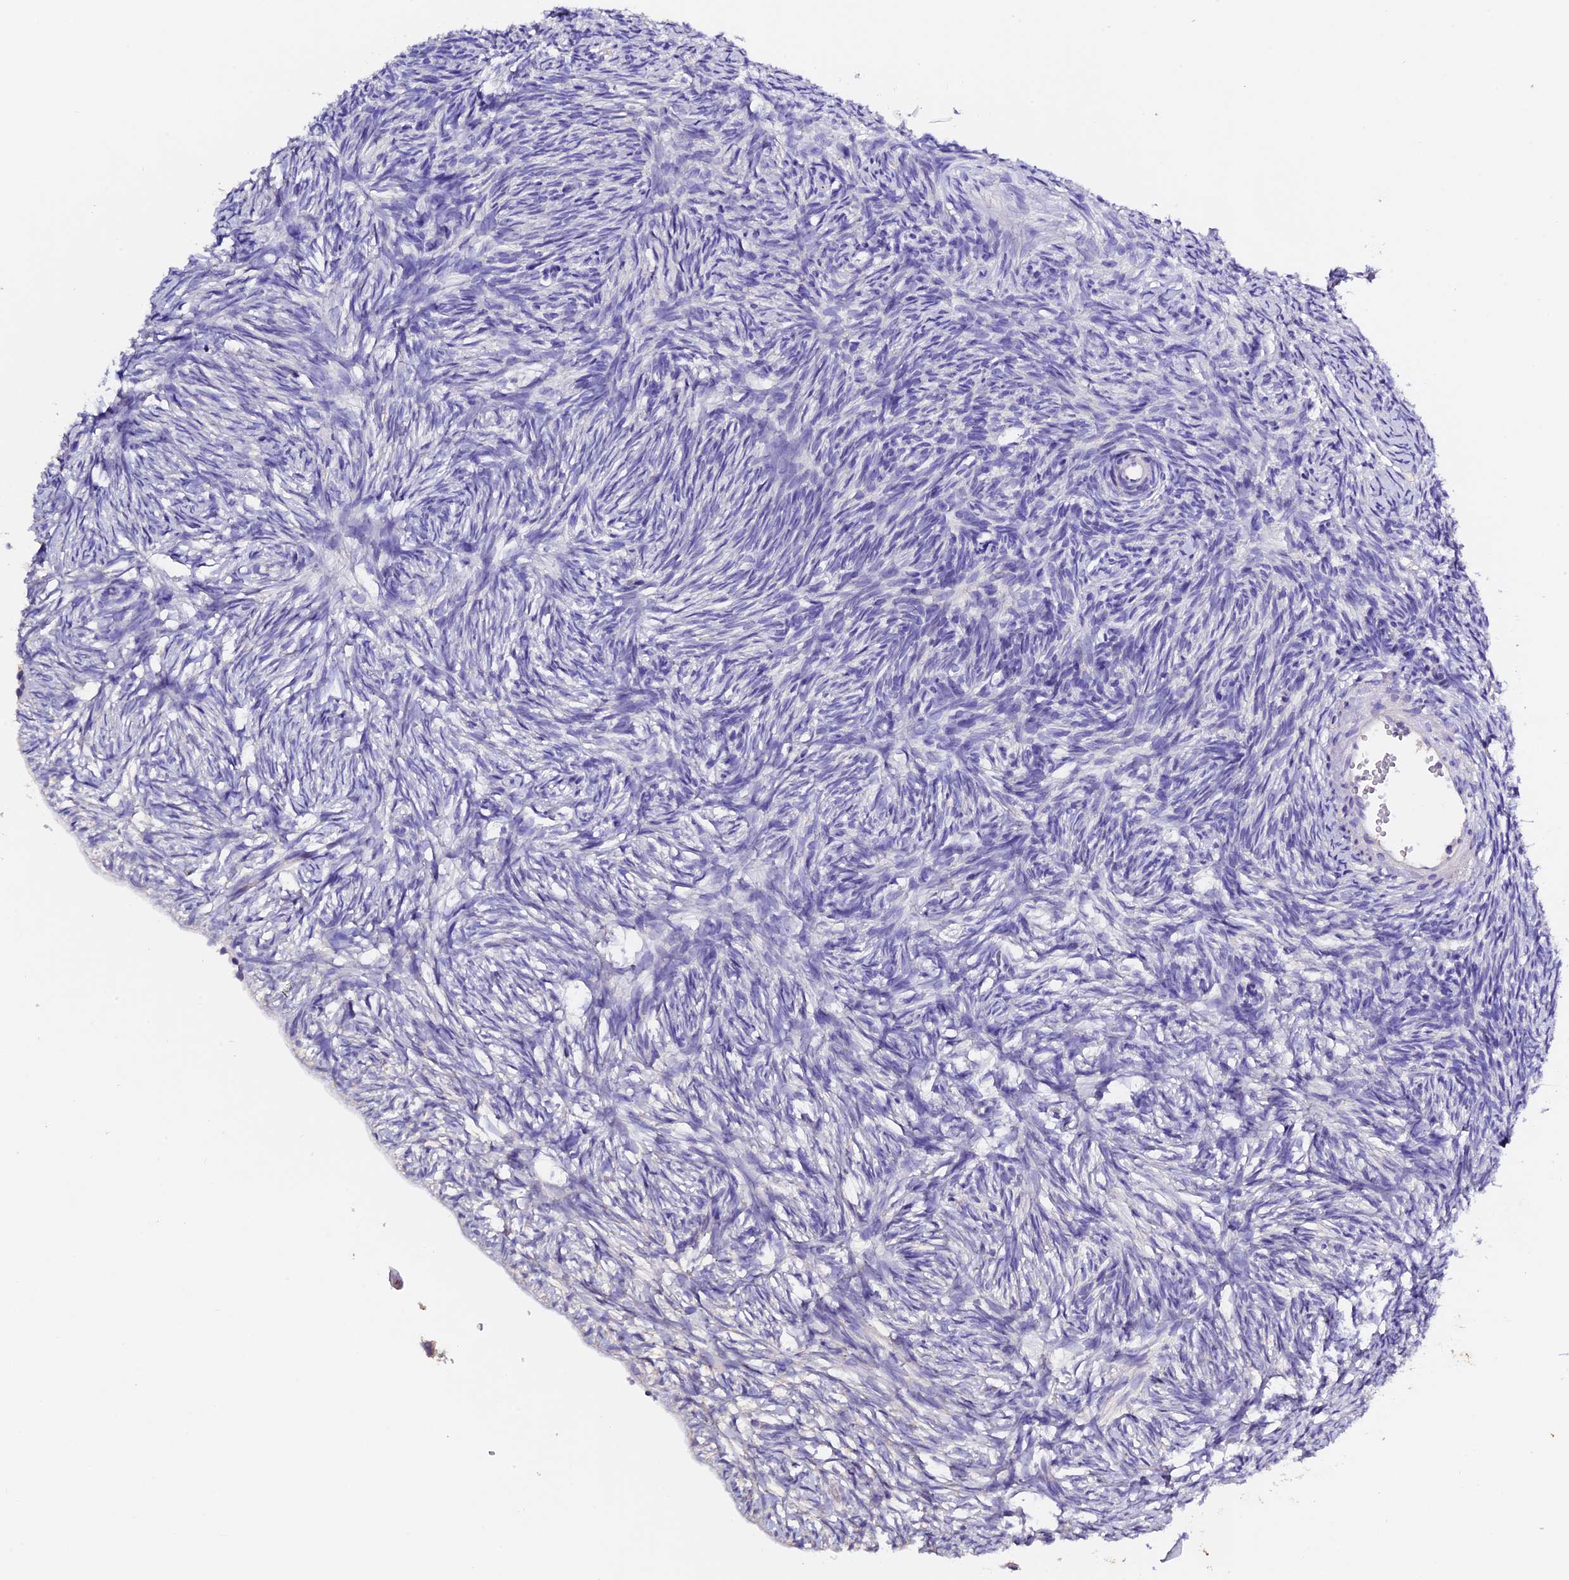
{"staining": {"intensity": "negative", "quantity": "none", "location": "none"}, "tissue": "ovary", "cell_type": "Ovarian stroma cells", "image_type": "normal", "snomed": [{"axis": "morphology", "description": "Normal tissue, NOS"}, {"axis": "topography", "description": "Ovary"}], "caption": "This is an immunohistochemistry micrograph of benign ovary. There is no expression in ovarian stroma cells.", "gene": "FBXW9", "patient": {"sex": "female", "age": 51}}